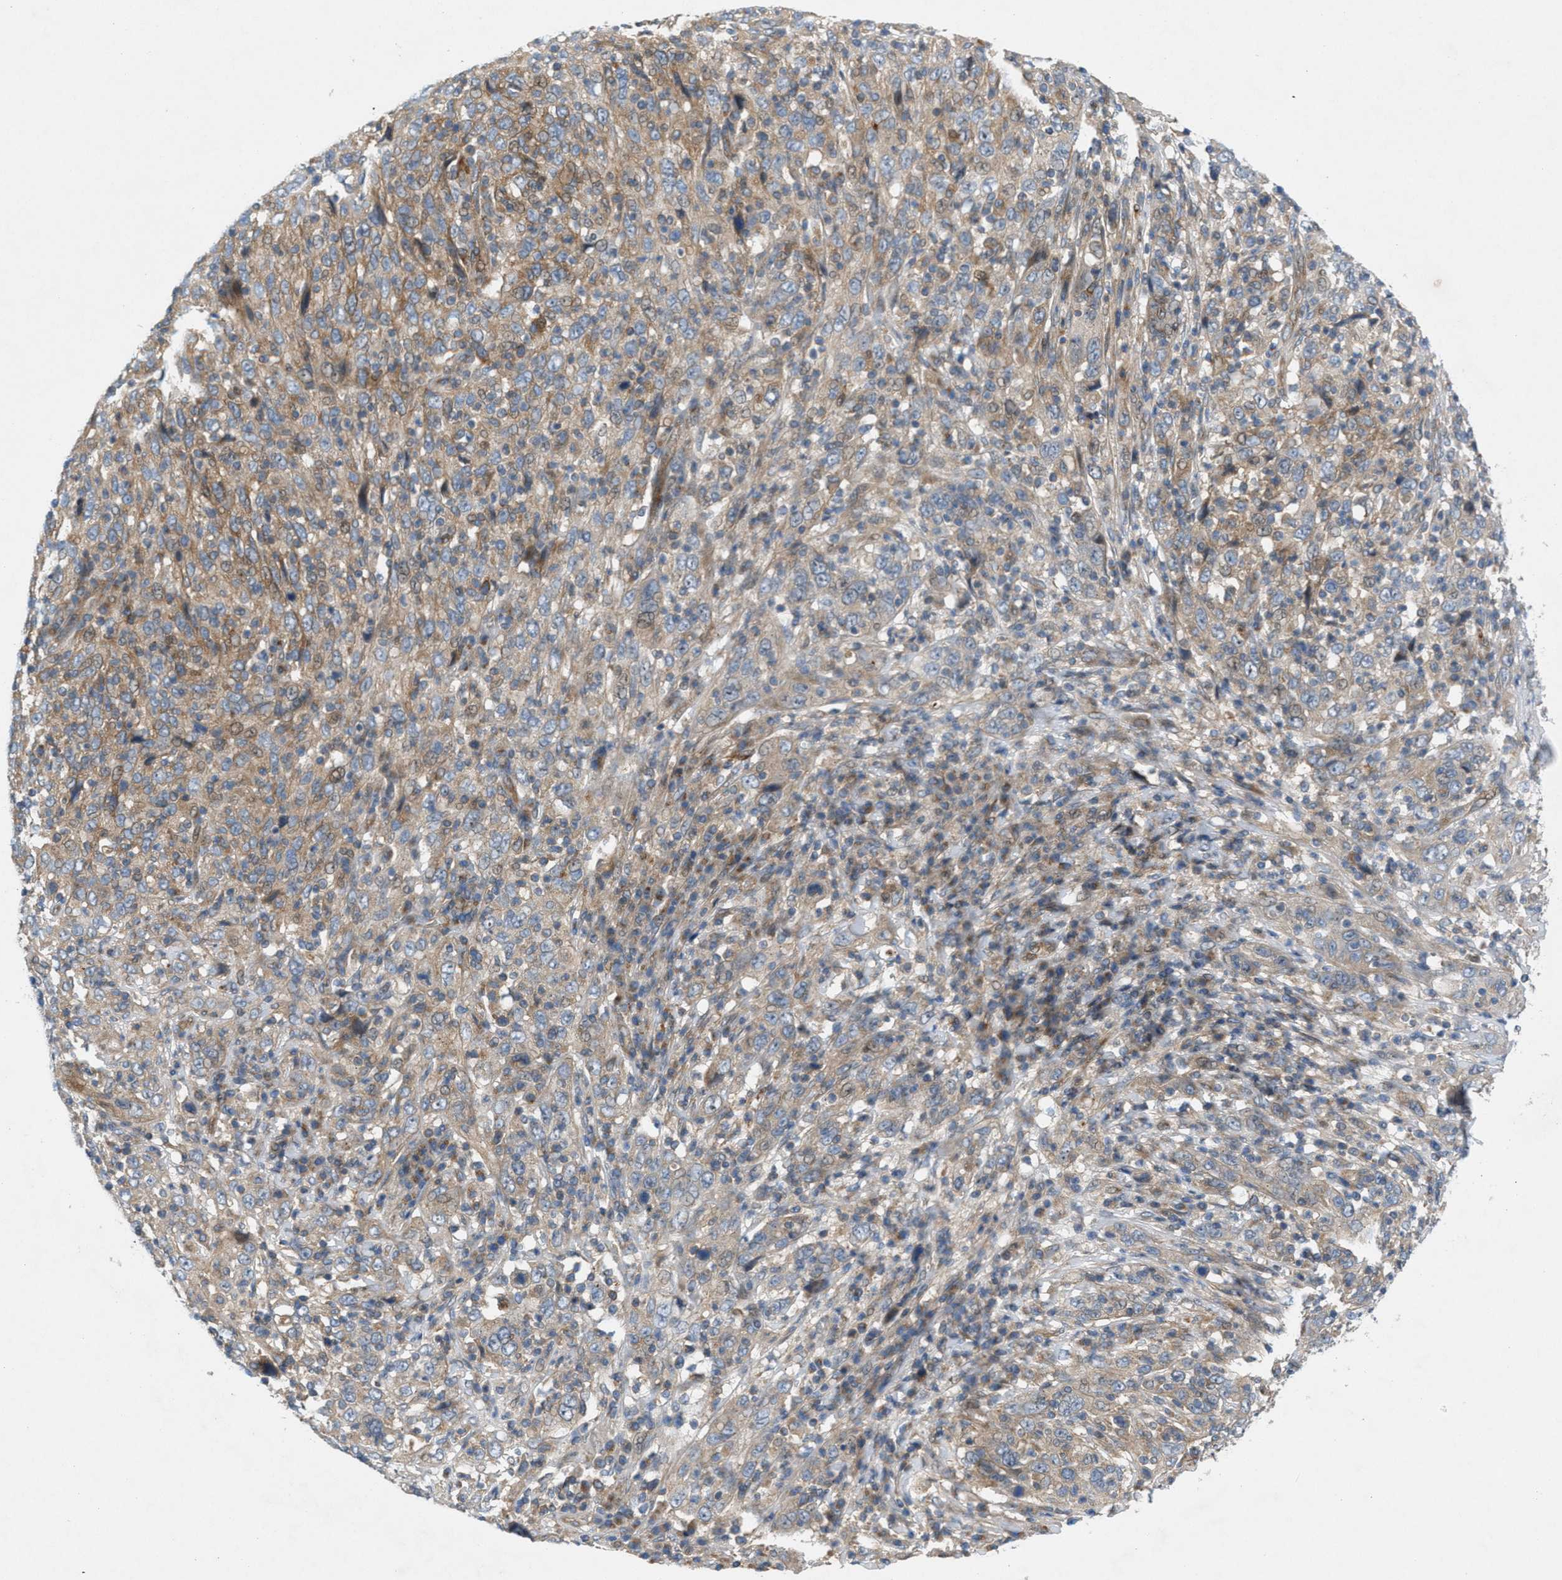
{"staining": {"intensity": "moderate", "quantity": ">75%", "location": "cytoplasmic/membranous"}, "tissue": "cervical cancer", "cell_type": "Tumor cells", "image_type": "cancer", "snomed": [{"axis": "morphology", "description": "Squamous cell carcinoma, NOS"}, {"axis": "topography", "description": "Cervix"}], "caption": "The image displays staining of squamous cell carcinoma (cervical), revealing moderate cytoplasmic/membranous protein staining (brown color) within tumor cells.", "gene": "CYB5D1", "patient": {"sex": "female", "age": 46}}